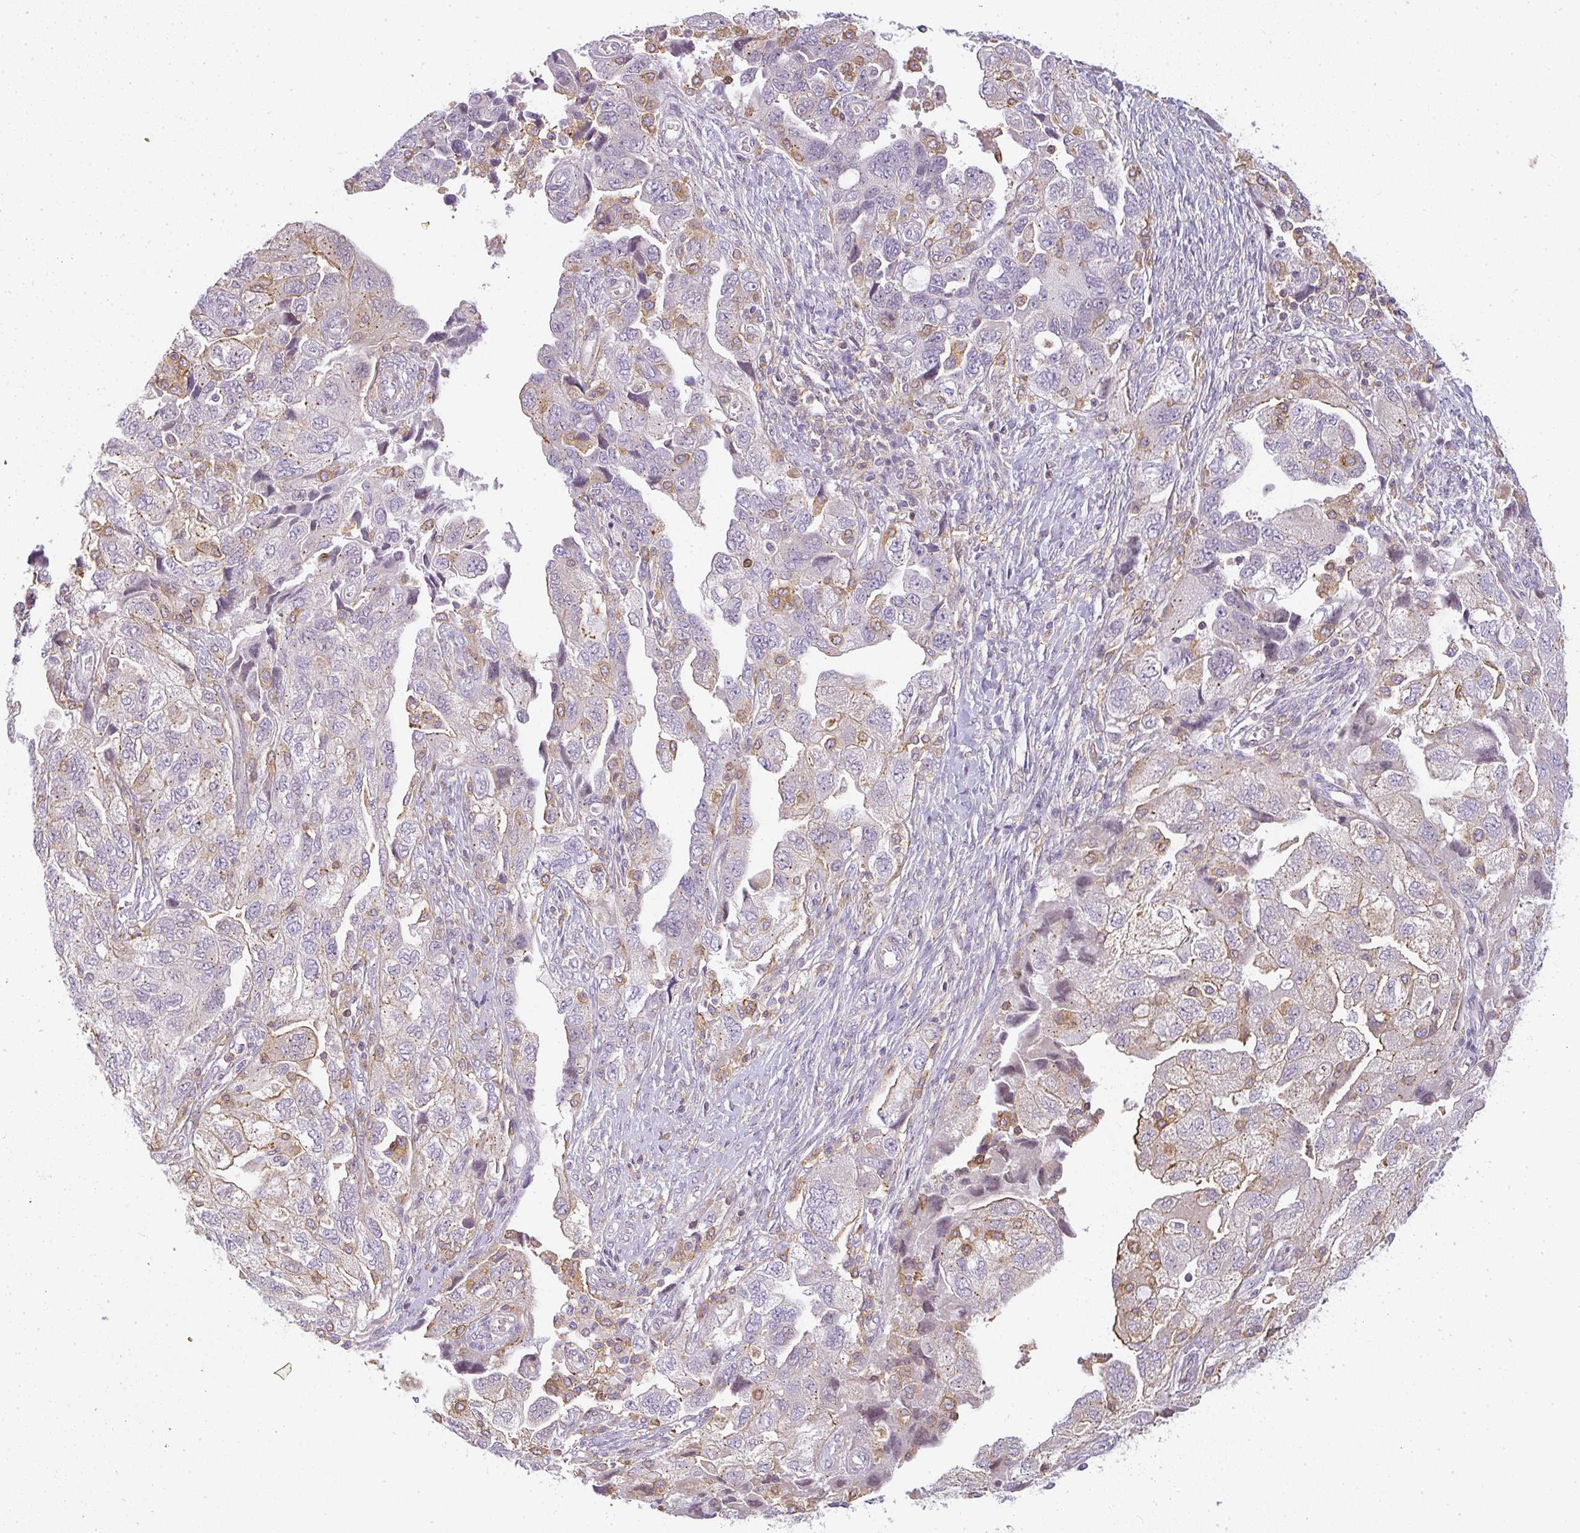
{"staining": {"intensity": "moderate", "quantity": "<25%", "location": "cytoplasmic/membranous"}, "tissue": "ovarian cancer", "cell_type": "Tumor cells", "image_type": "cancer", "snomed": [{"axis": "morphology", "description": "Carcinoma, NOS"}, {"axis": "morphology", "description": "Cystadenocarcinoma, serous, NOS"}, {"axis": "topography", "description": "Ovary"}], "caption": "This is a histology image of immunohistochemistry staining of ovarian carcinoma, which shows moderate positivity in the cytoplasmic/membranous of tumor cells.", "gene": "SULF1", "patient": {"sex": "female", "age": 69}}